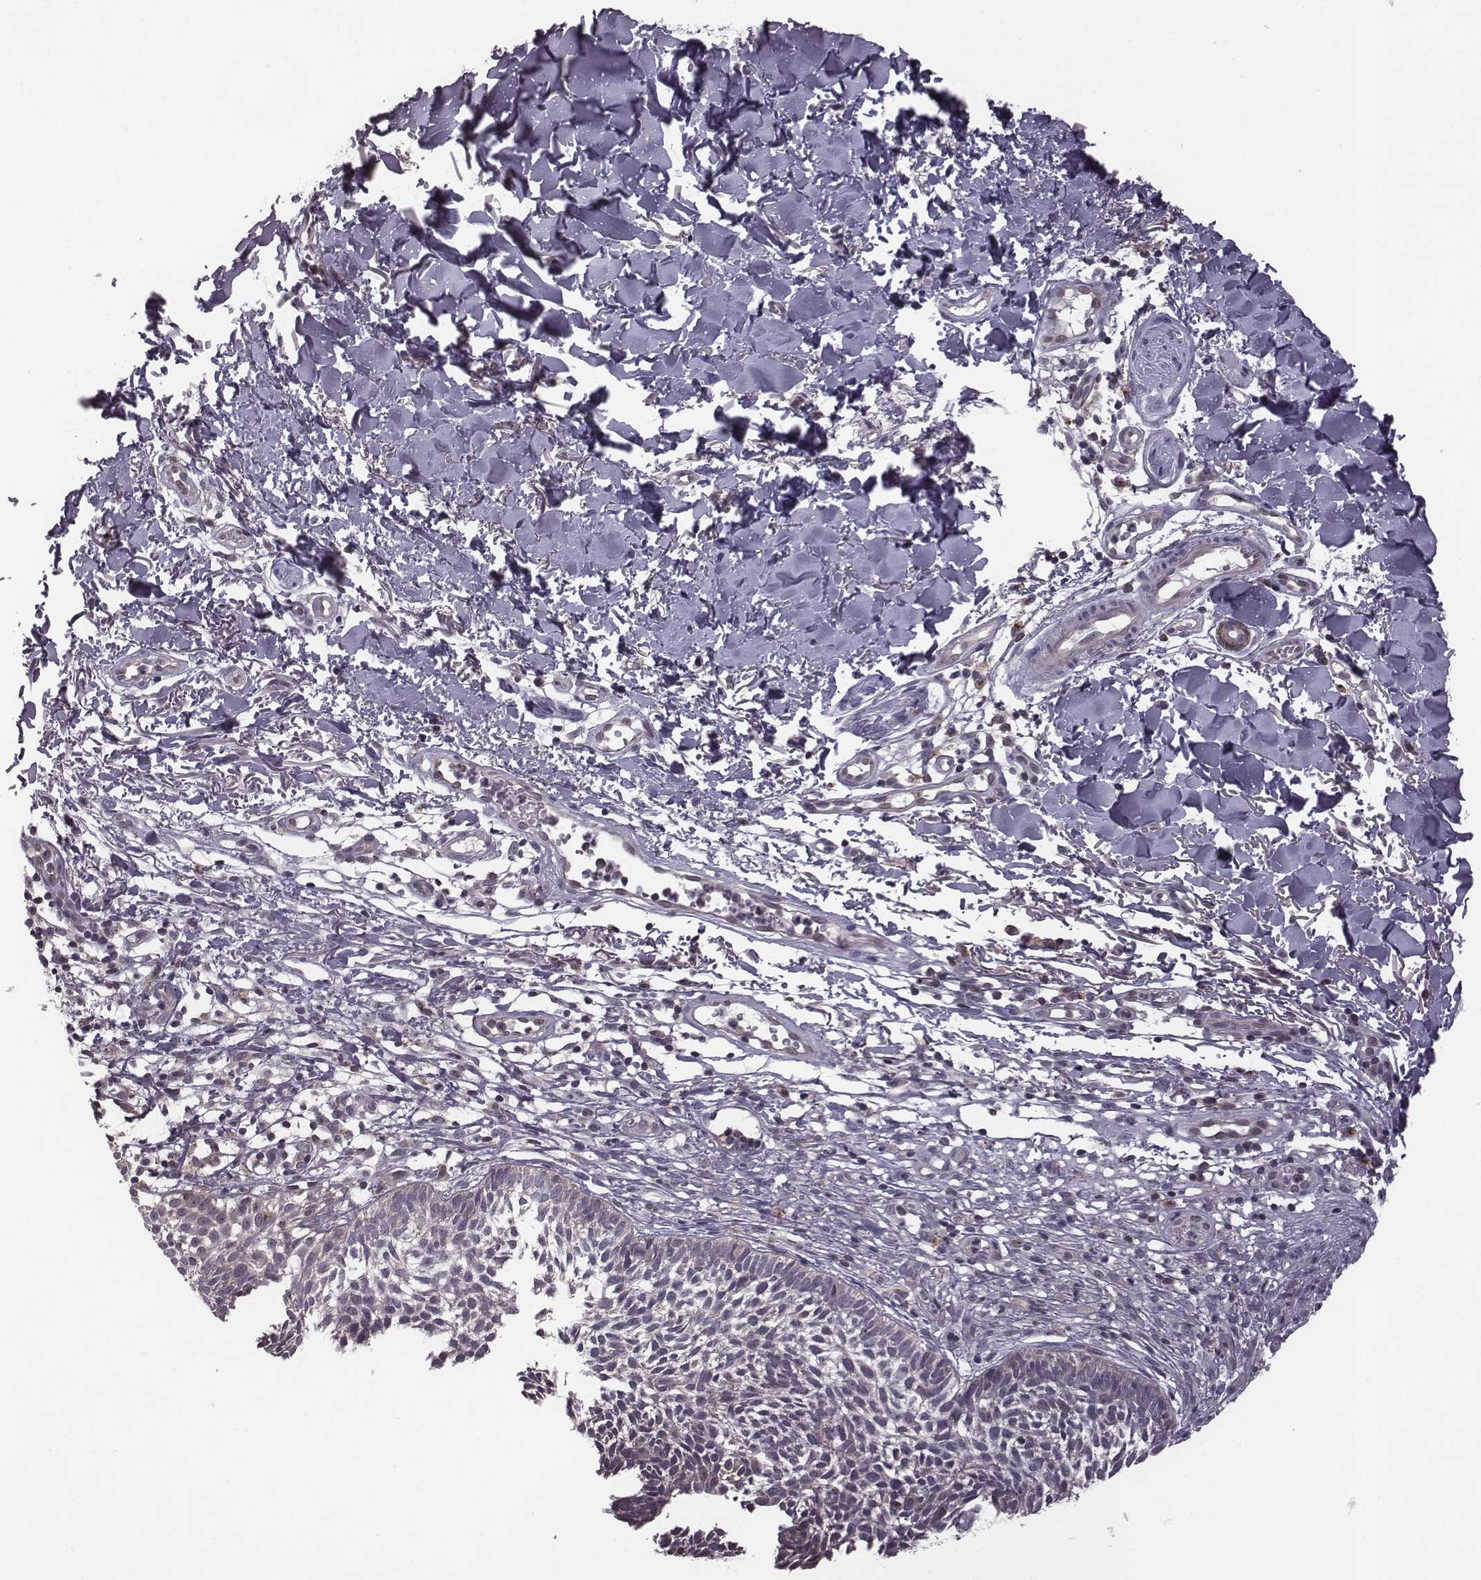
{"staining": {"intensity": "negative", "quantity": "none", "location": "none"}, "tissue": "skin cancer", "cell_type": "Tumor cells", "image_type": "cancer", "snomed": [{"axis": "morphology", "description": "Basal cell carcinoma"}, {"axis": "topography", "description": "Skin"}], "caption": "DAB (3,3'-diaminobenzidine) immunohistochemical staining of human skin basal cell carcinoma shows no significant positivity in tumor cells.", "gene": "BICDL1", "patient": {"sex": "male", "age": 78}}